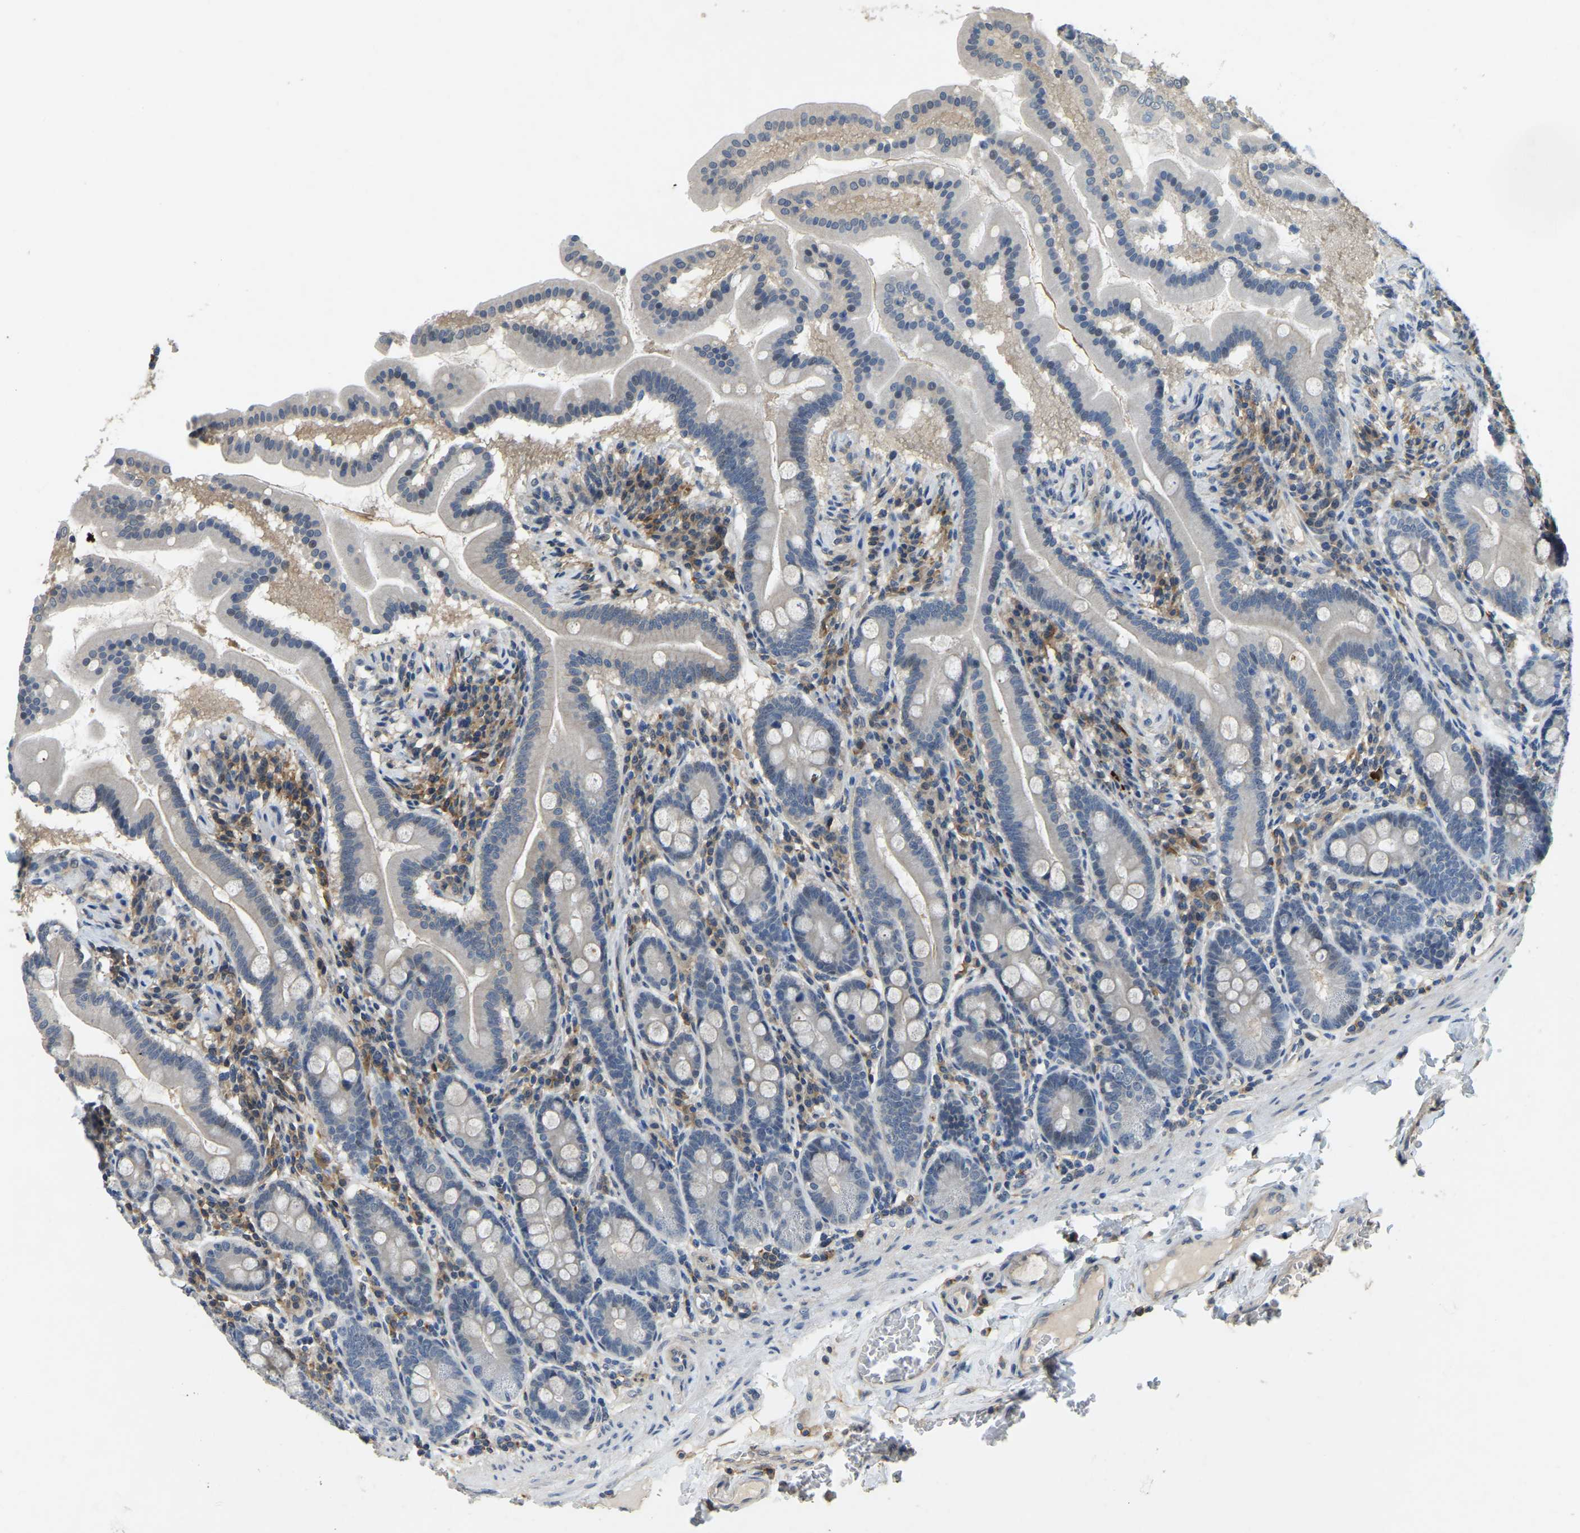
{"staining": {"intensity": "negative", "quantity": "none", "location": "none"}, "tissue": "duodenum", "cell_type": "Glandular cells", "image_type": "normal", "snomed": [{"axis": "morphology", "description": "Normal tissue, NOS"}, {"axis": "topography", "description": "Duodenum"}], "caption": "Glandular cells are negative for protein expression in unremarkable human duodenum. (DAB immunohistochemistry, high magnification).", "gene": "AHNAK", "patient": {"sex": "male", "age": 50}}